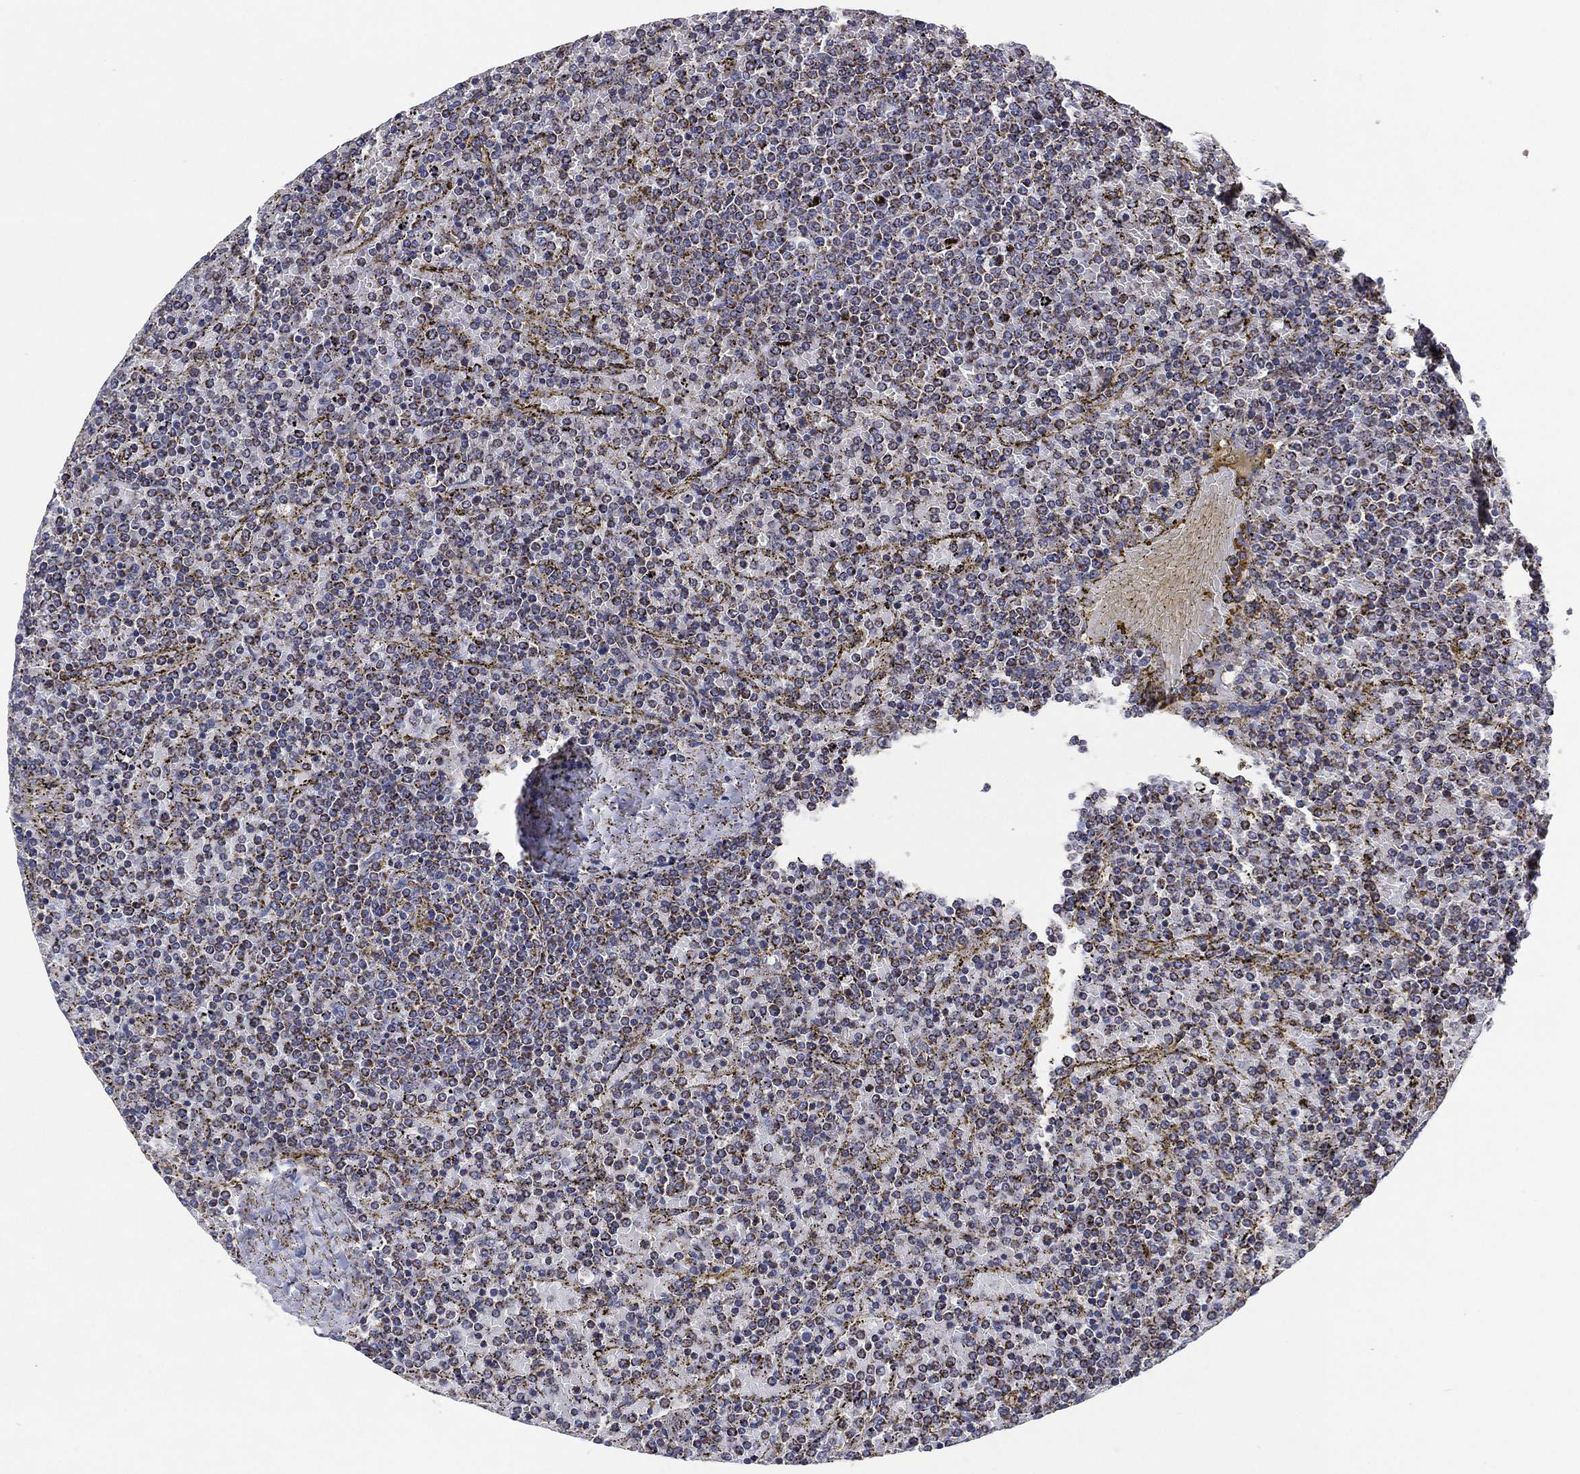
{"staining": {"intensity": "negative", "quantity": "none", "location": "none"}, "tissue": "lymphoma", "cell_type": "Tumor cells", "image_type": "cancer", "snomed": [{"axis": "morphology", "description": "Malignant lymphoma, non-Hodgkin's type, Low grade"}, {"axis": "topography", "description": "Spleen"}], "caption": "This photomicrograph is of low-grade malignant lymphoma, non-Hodgkin's type stained with immunohistochemistry to label a protein in brown with the nuclei are counter-stained blue. There is no staining in tumor cells.", "gene": "PPP2R5A", "patient": {"sex": "female", "age": 77}}